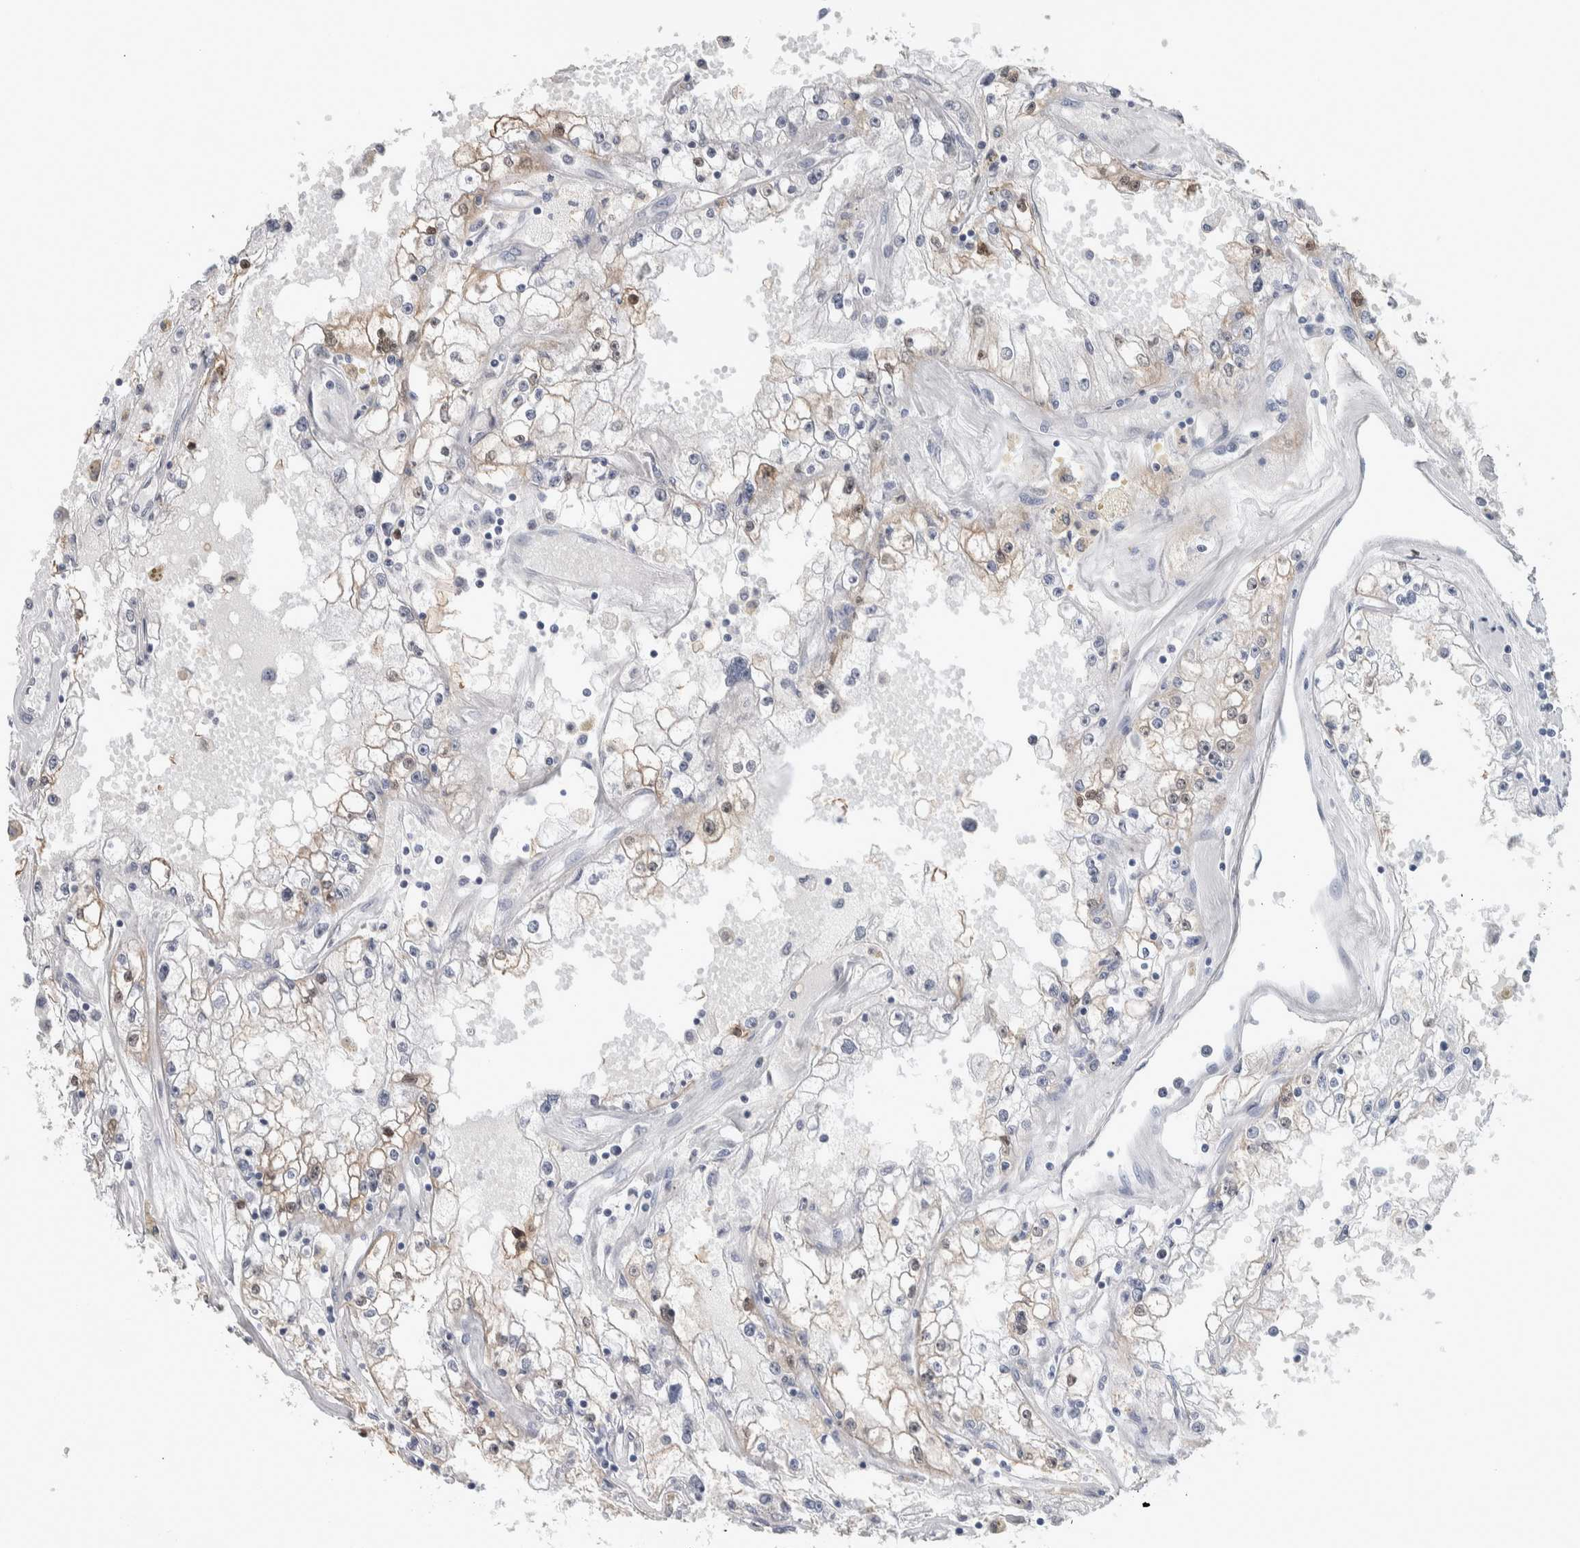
{"staining": {"intensity": "weak", "quantity": "25%-75%", "location": "cytoplasmic/membranous,nuclear"}, "tissue": "renal cancer", "cell_type": "Tumor cells", "image_type": "cancer", "snomed": [{"axis": "morphology", "description": "Adenocarcinoma, NOS"}, {"axis": "topography", "description": "Kidney"}], "caption": "Weak cytoplasmic/membranous and nuclear staining is present in approximately 25%-75% of tumor cells in renal adenocarcinoma. (Stains: DAB in brown, nuclei in blue, Microscopy: brightfield microscopy at high magnification).", "gene": "HTATIP2", "patient": {"sex": "male", "age": 56}}